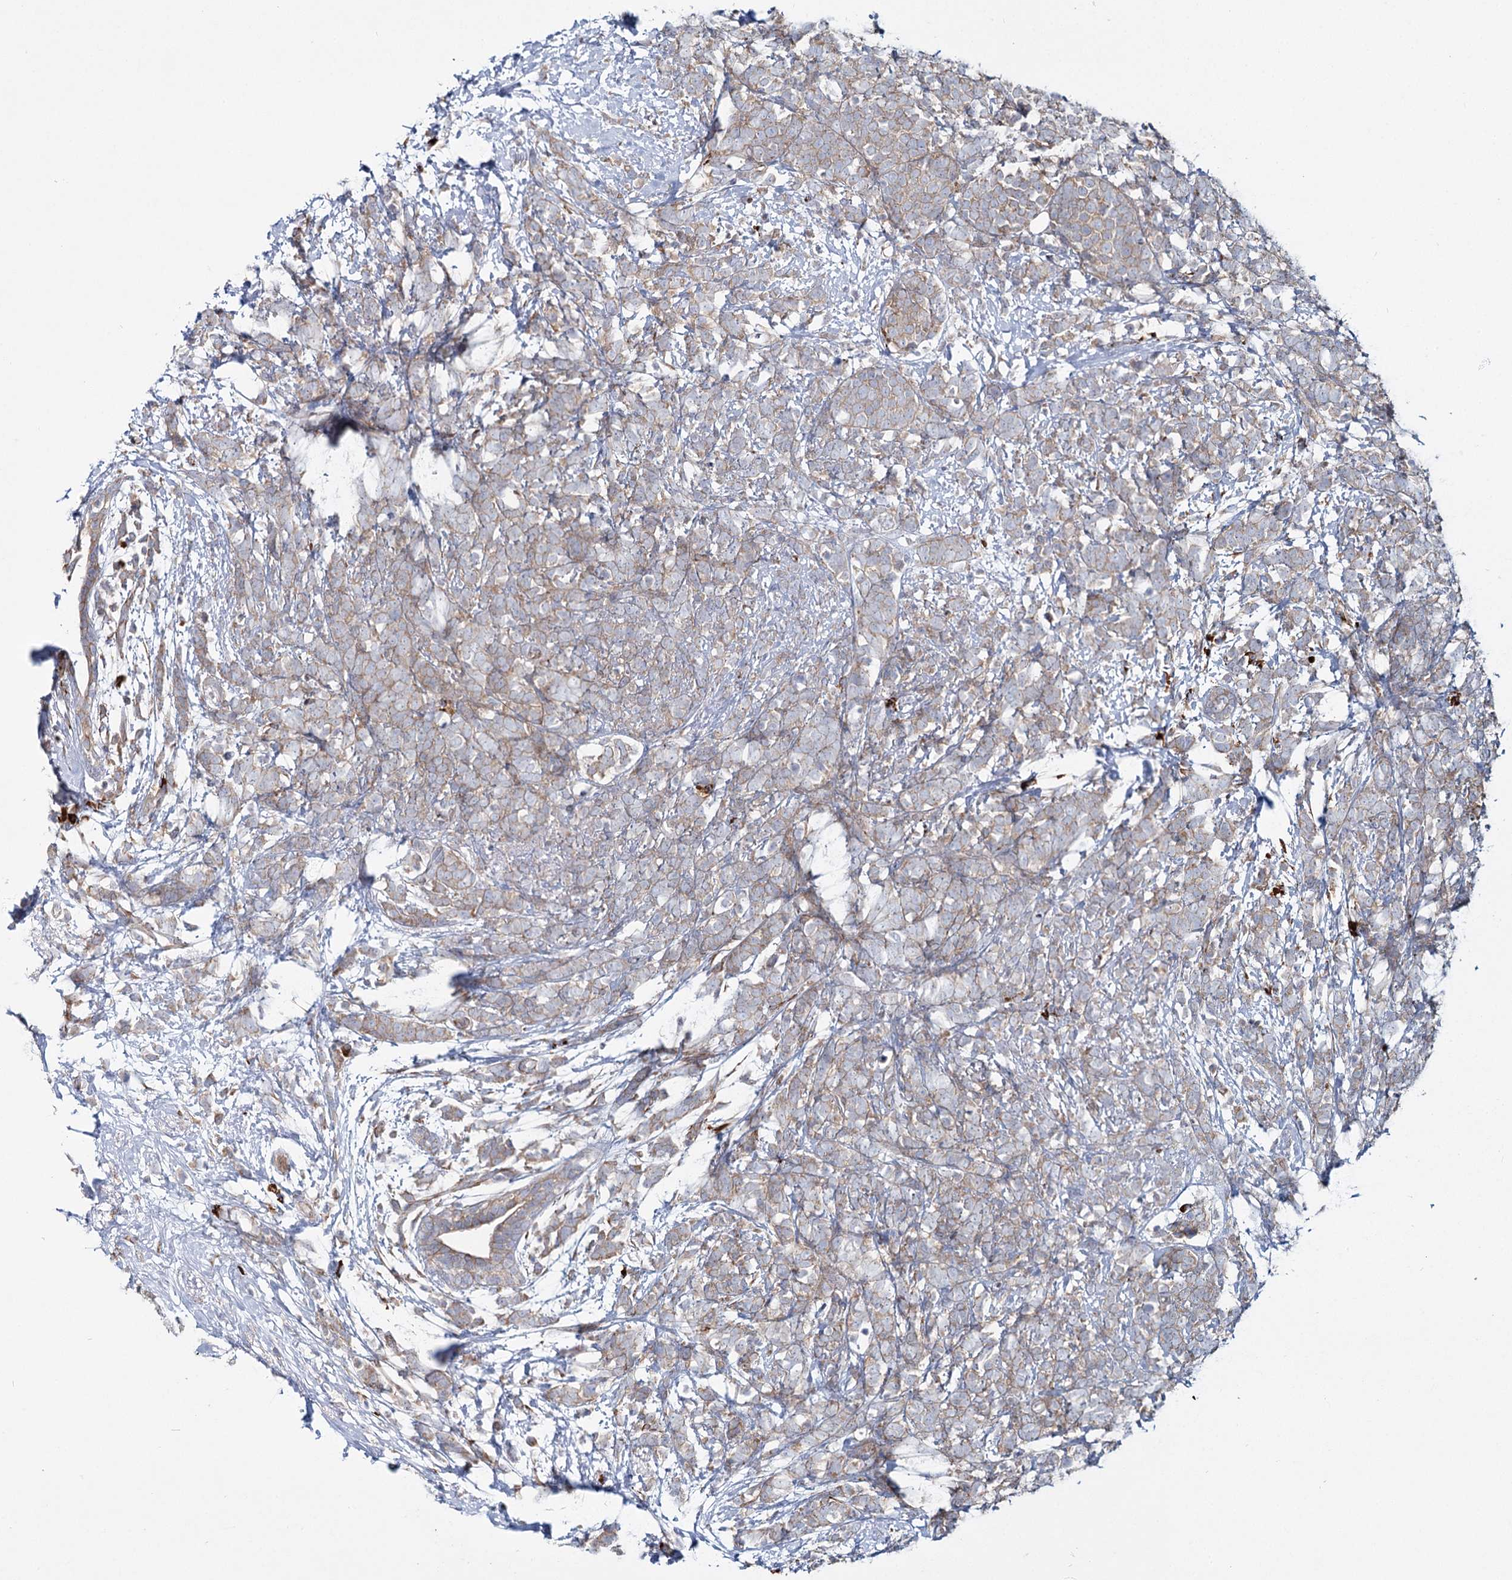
{"staining": {"intensity": "weak", "quantity": ">75%", "location": "cytoplasmic/membranous"}, "tissue": "breast cancer", "cell_type": "Tumor cells", "image_type": "cancer", "snomed": [{"axis": "morphology", "description": "Lobular carcinoma"}, {"axis": "topography", "description": "Breast"}], "caption": "Immunohistochemistry of breast cancer demonstrates low levels of weak cytoplasmic/membranous positivity in about >75% of tumor cells.", "gene": "POGLUT1", "patient": {"sex": "female", "age": 58}}